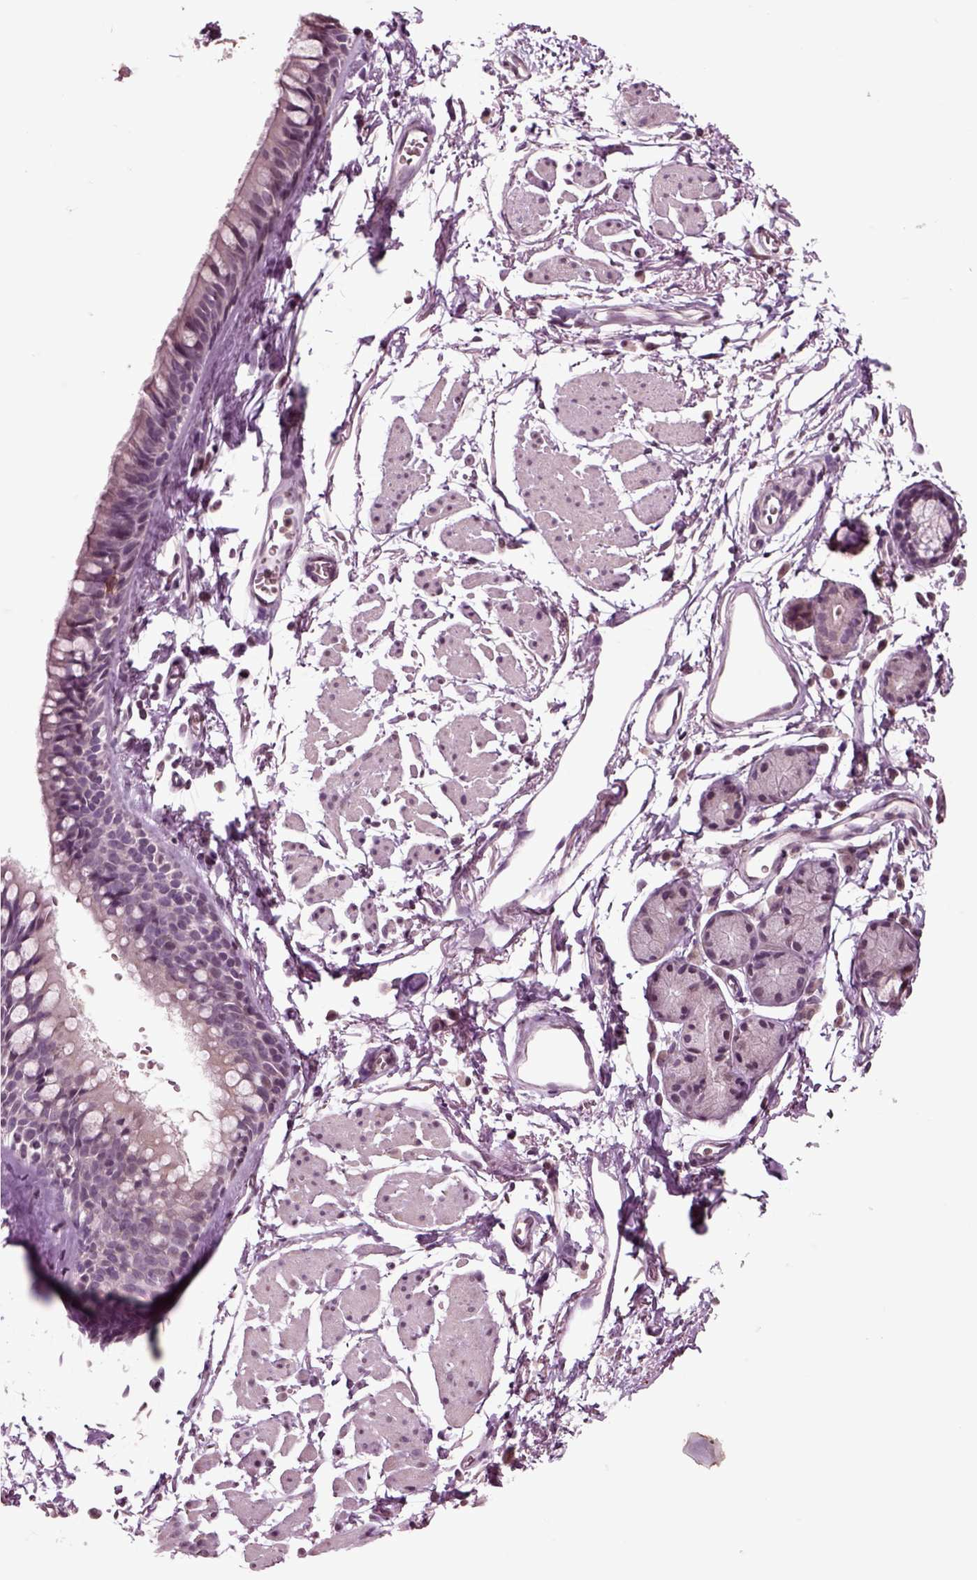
{"staining": {"intensity": "negative", "quantity": "none", "location": "none"}, "tissue": "soft tissue", "cell_type": "Fibroblasts", "image_type": "normal", "snomed": [{"axis": "morphology", "description": "Normal tissue, NOS"}, {"axis": "topography", "description": "Cartilage tissue"}, {"axis": "topography", "description": "Bronchus"}], "caption": "Protein analysis of normal soft tissue reveals no significant positivity in fibroblasts.", "gene": "CHGB", "patient": {"sex": "female", "age": 79}}